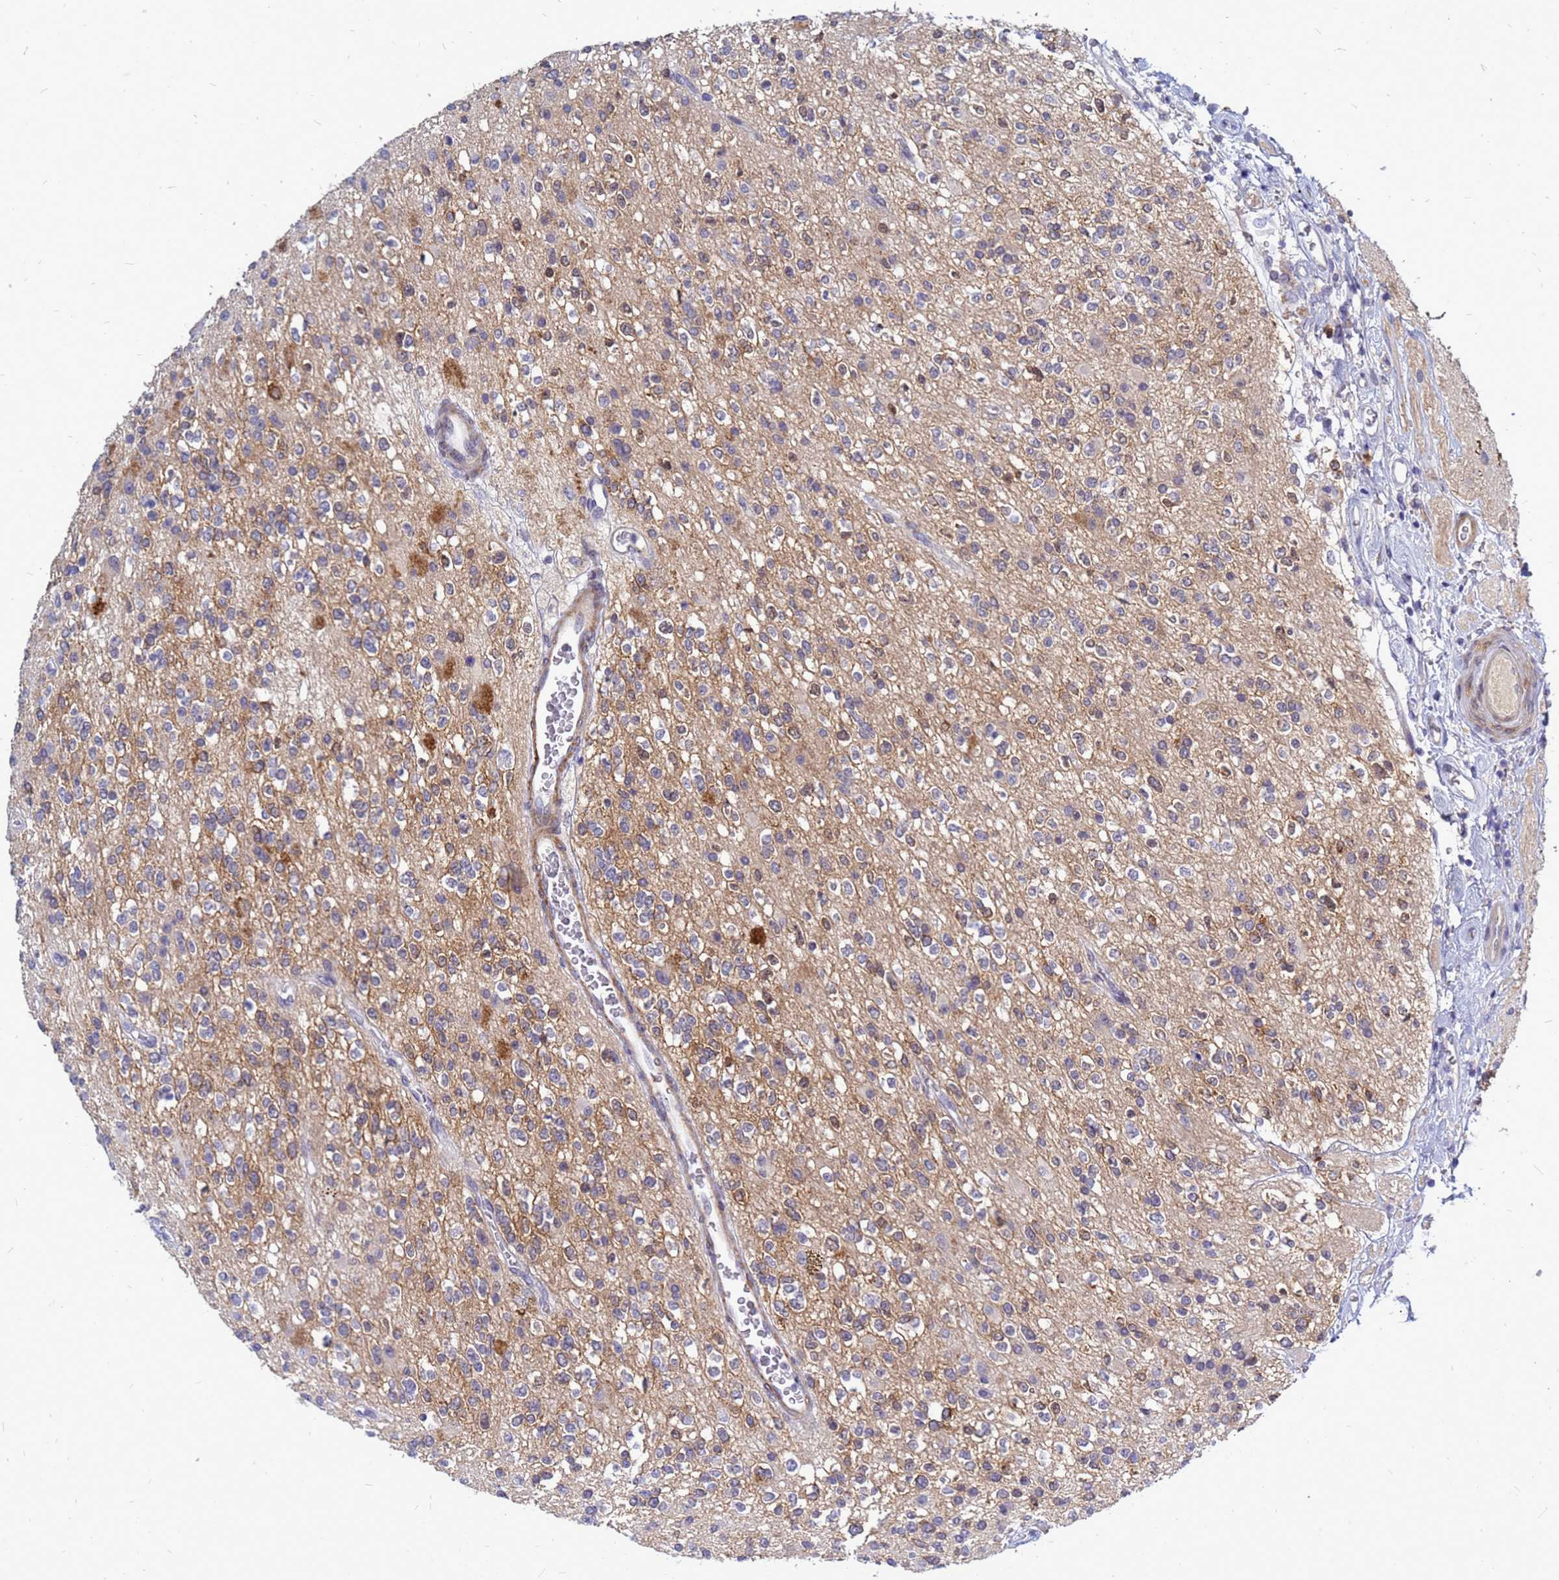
{"staining": {"intensity": "moderate", "quantity": "<25%", "location": "nuclear"}, "tissue": "glioma", "cell_type": "Tumor cells", "image_type": "cancer", "snomed": [{"axis": "morphology", "description": "Glioma, malignant, High grade"}, {"axis": "topography", "description": "Brain"}], "caption": "Protein analysis of glioma tissue shows moderate nuclear expression in about <25% of tumor cells.", "gene": "SRGAP3", "patient": {"sex": "male", "age": 34}}